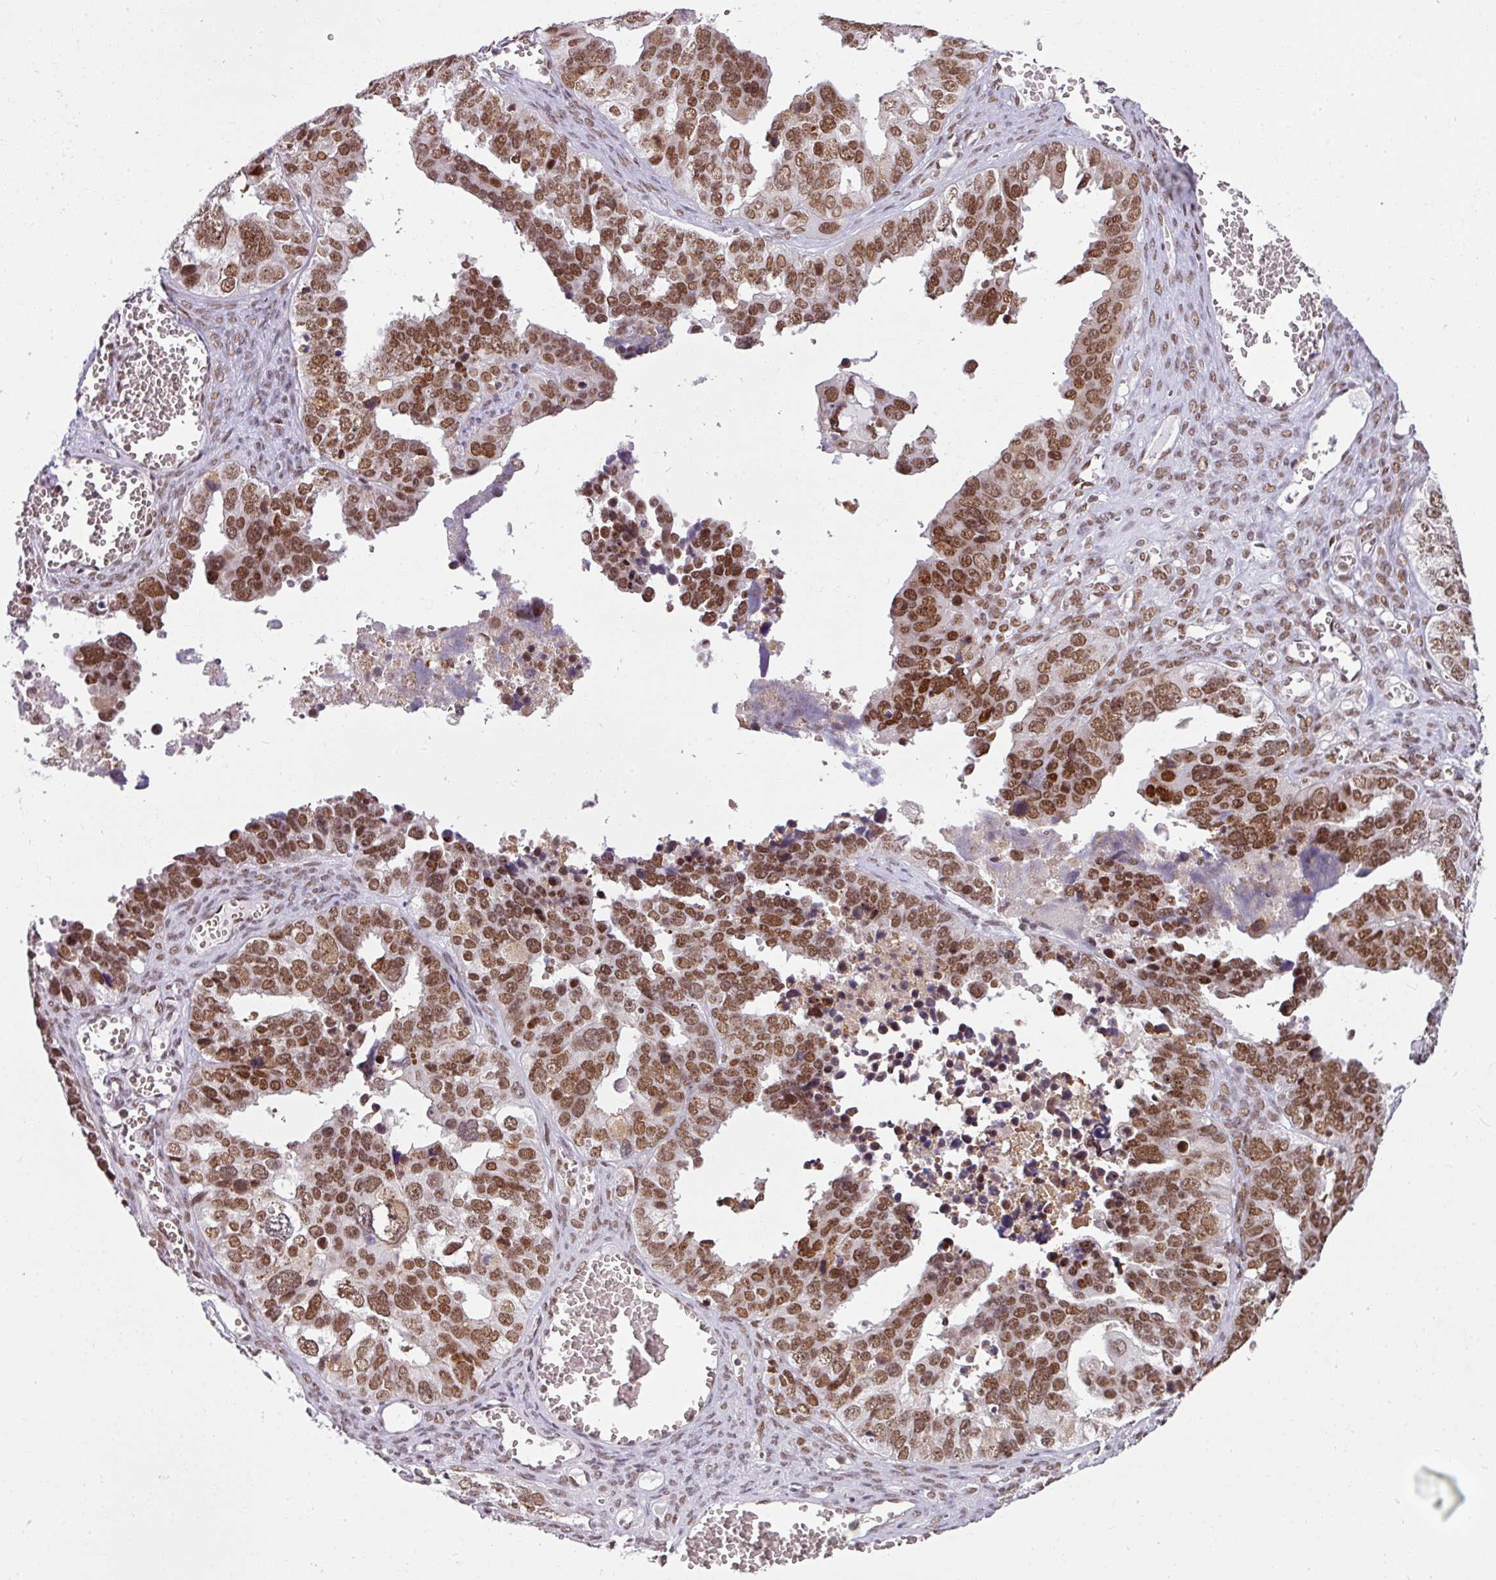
{"staining": {"intensity": "strong", "quantity": ">75%", "location": "nuclear"}, "tissue": "ovarian cancer", "cell_type": "Tumor cells", "image_type": "cancer", "snomed": [{"axis": "morphology", "description": "Cystadenocarcinoma, serous, NOS"}, {"axis": "topography", "description": "Ovary"}], "caption": "A photomicrograph of ovarian serous cystadenocarcinoma stained for a protein displays strong nuclear brown staining in tumor cells. (DAB (3,3'-diaminobenzidine) IHC with brightfield microscopy, high magnification).", "gene": "NCOA5", "patient": {"sex": "female", "age": 76}}